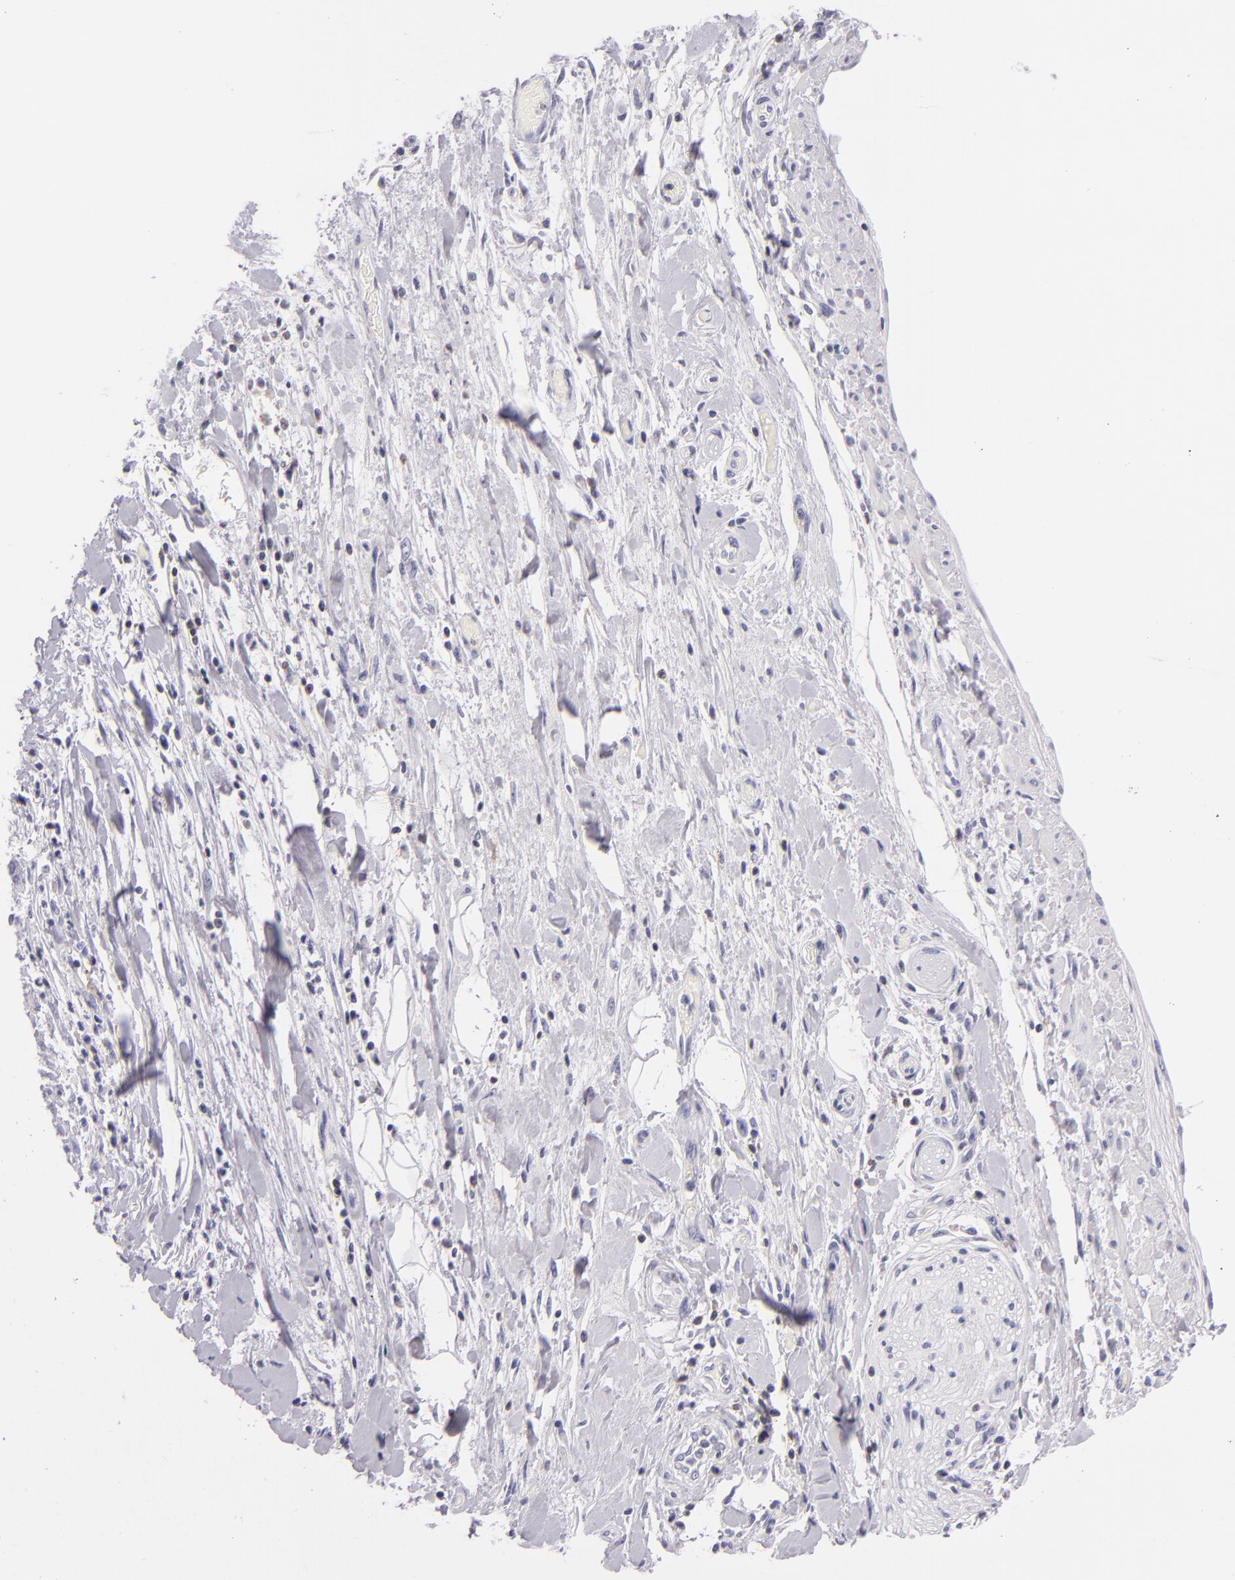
{"staining": {"intensity": "negative", "quantity": "none", "location": "none"}, "tissue": "pancreatic cancer", "cell_type": "Tumor cells", "image_type": "cancer", "snomed": [{"axis": "morphology", "description": "Adenocarcinoma, NOS"}, {"axis": "topography", "description": "Pancreas"}], "caption": "Tumor cells are negative for brown protein staining in pancreatic adenocarcinoma. Brightfield microscopy of IHC stained with DAB (3,3'-diaminobenzidine) (brown) and hematoxylin (blue), captured at high magnification.", "gene": "CD48", "patient": {"sex": "female", "age": 52}}